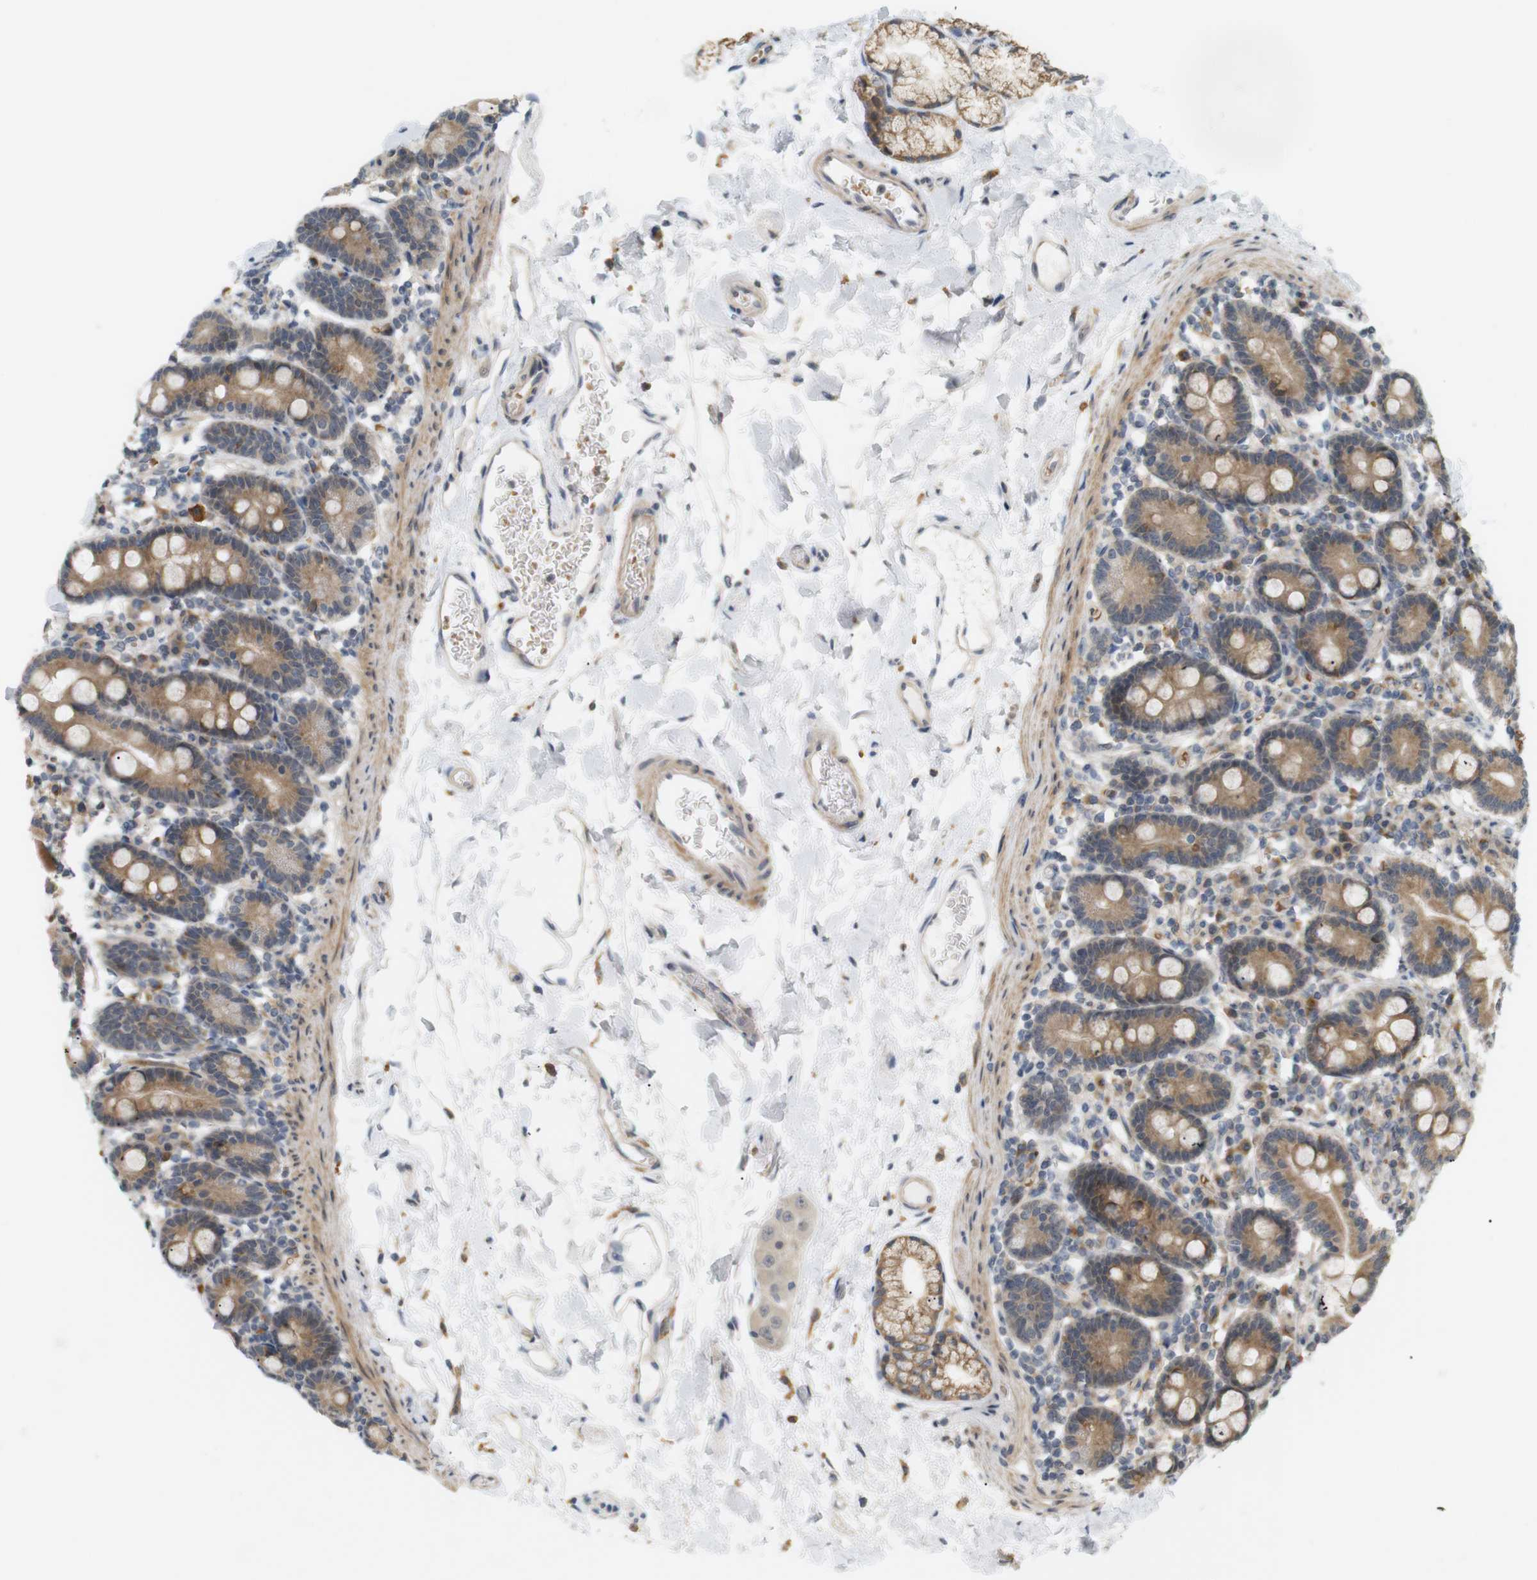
{"staining": {"intensity": "moderate", "quantity": ">75%", "location": "cytoplasmic/membranous"}, "tissue": "duodenum", "cell_type": "Glandular cells", "image_type": "normal", "snomed": [{"axis": "morphology", "description": "Normal tissue, NOS"}, {"axis": "topography", "description": "Duodenum"}], "caption": "Immunohistochemical staining of benign duodenum demonstrates moderate cytoplasmic/membranous protein staining in approximately >75% of glandular cells.", "gene": "SOCS6", "patient": {"sex": "male", "age": 66}}